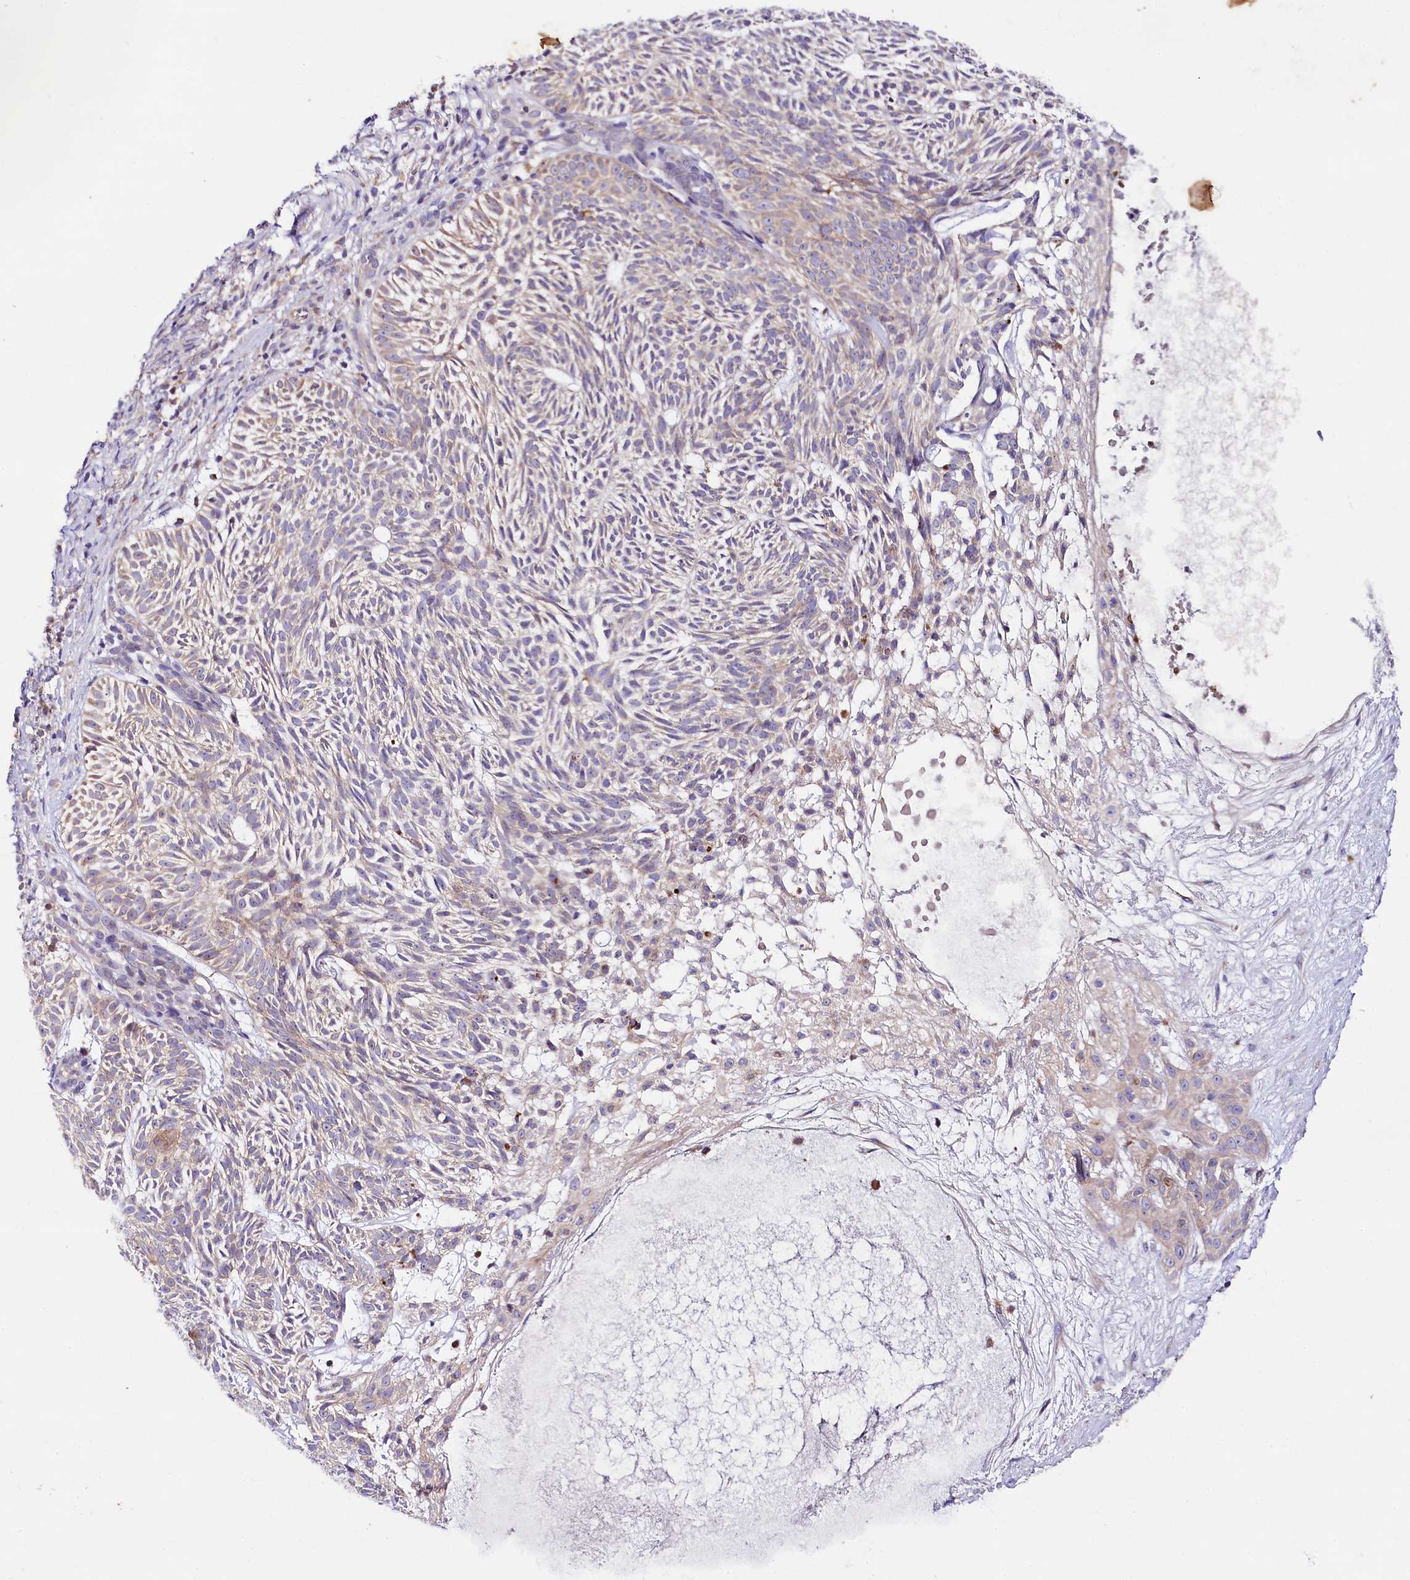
{"staining": {"intensity": "moderate", "quantity": "<25%", "location": "cytoplasmic/membranous"}, "tissue": "skin cancer", "cell_type": "Tumor cells", "image_type": "cancer", "snomed": [{"axis": "morphology", "description": "Basal cell carcinoma"}, {"axis": "topography", "description": "Skin"}], "caption": "DAB (3,3'-diaminobenzidine) immunohistochemical staining of basal cell carcinoma (skin) demonstrates moderate cytoplasmic/membranous protein staining in about <25% of tumor cells. Using DAB (brown) and hematoxylin (blue) stains, captured at high magnification using brightfield microscopy.", "gene": "SACM1L", "patient": {"sex": "male", "age": 75}}